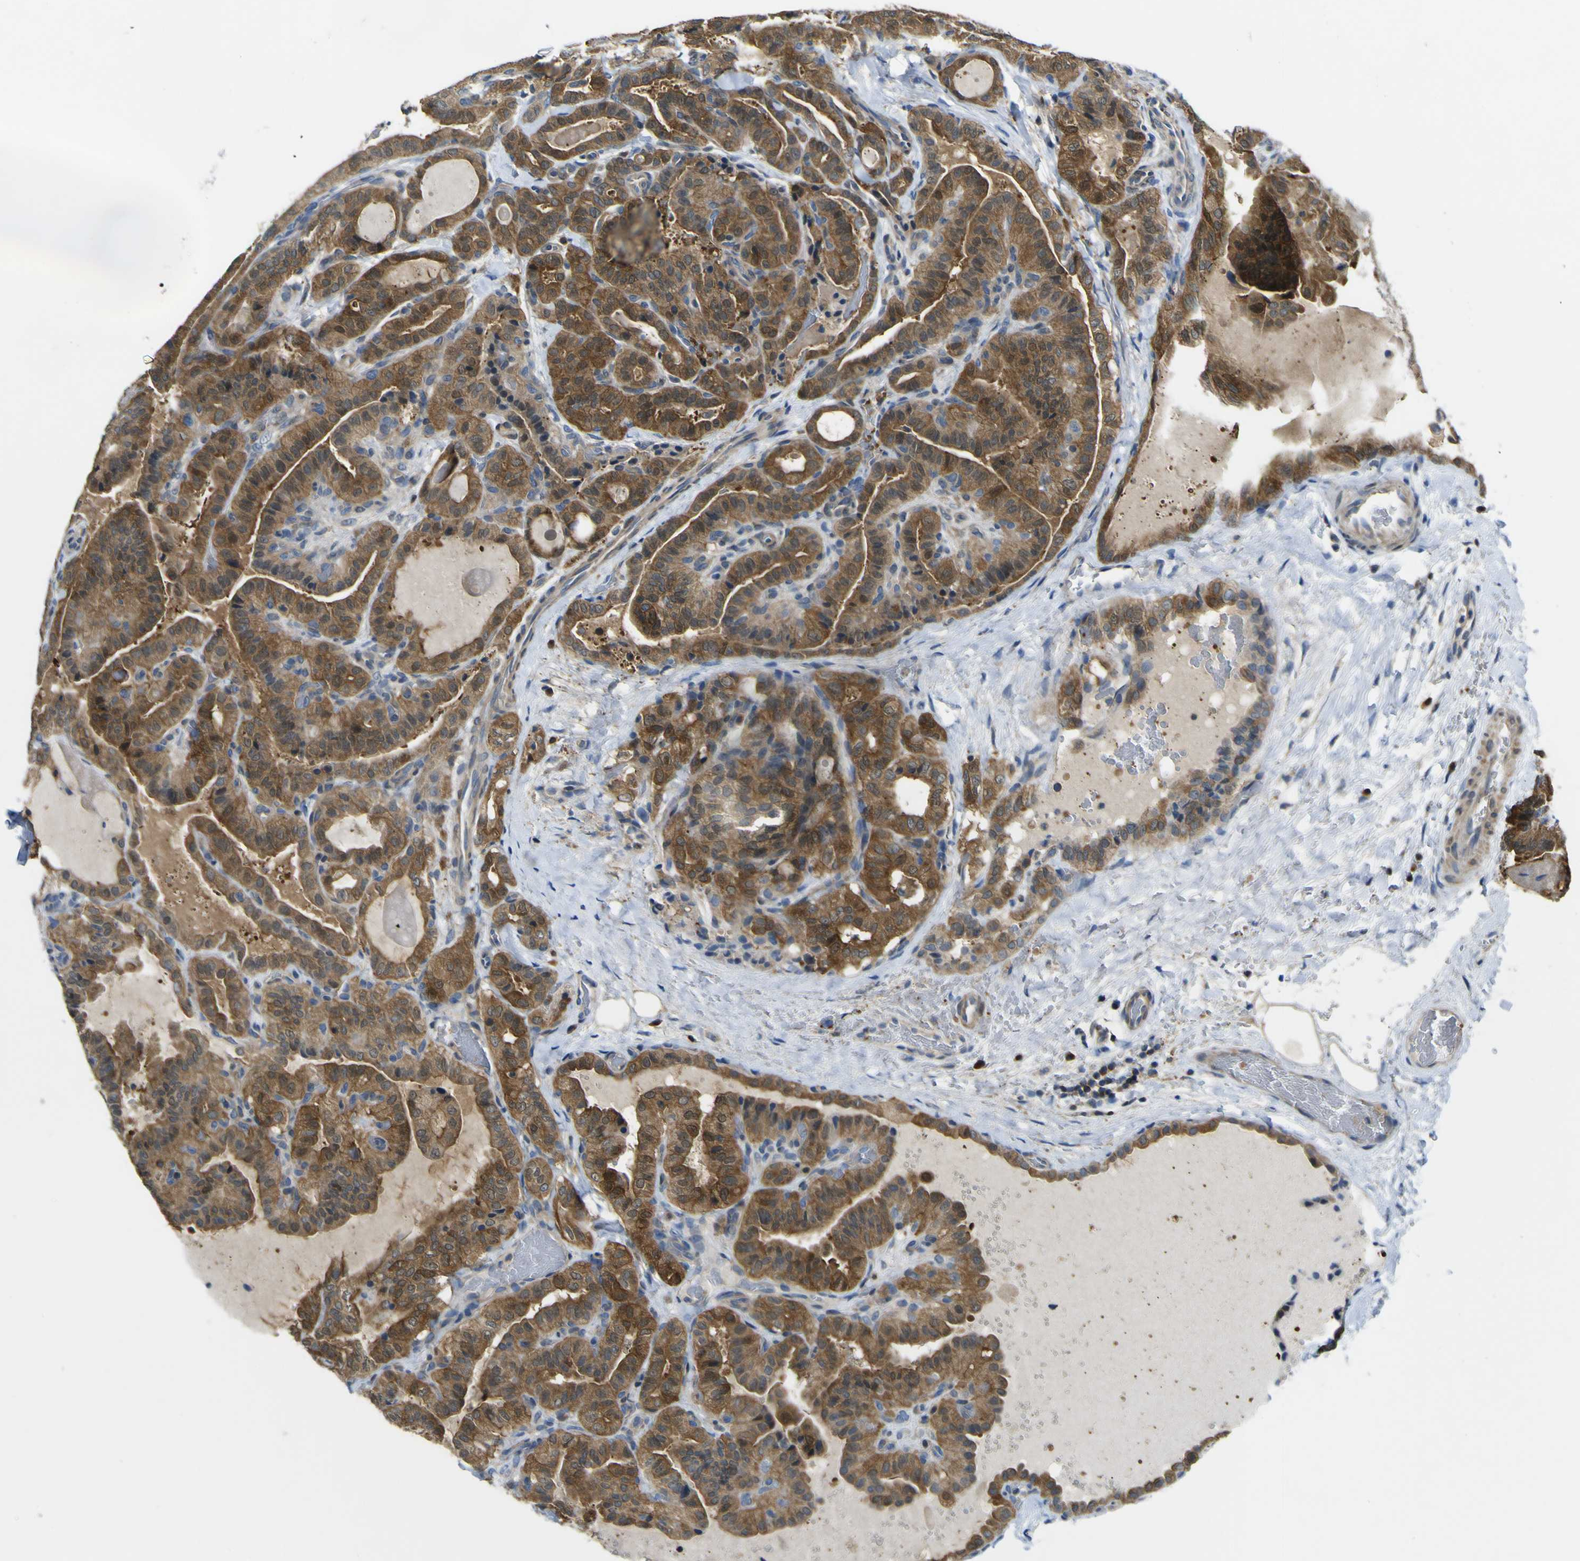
{"staining": {"intensity": "strong", "quantity": "25%-75%", "location": "cytoplasmic/membranous"}, "tissue": "thyroid cancer", "cell_type": "Tumor cells", "image_type": "cancer", "snomed": [{"axis": "morphology", "description": "Papillary adenocarcinoma, NOS"}, {"axis": "topography", "description": "Thyroid gland"}], "caption": "Immunohistochemical staining of human thyroid papillary adenocarcinoma reveals strong cytoplasmic/membranous protein expression in approximately 25%-75% of tumor cells. (DAB (3,3'-diaminobenzidine) = brown stain, brightfield microscopy at high magnification).", "gene": "EML2", "patient": {"sex": "male", "age": 77}}